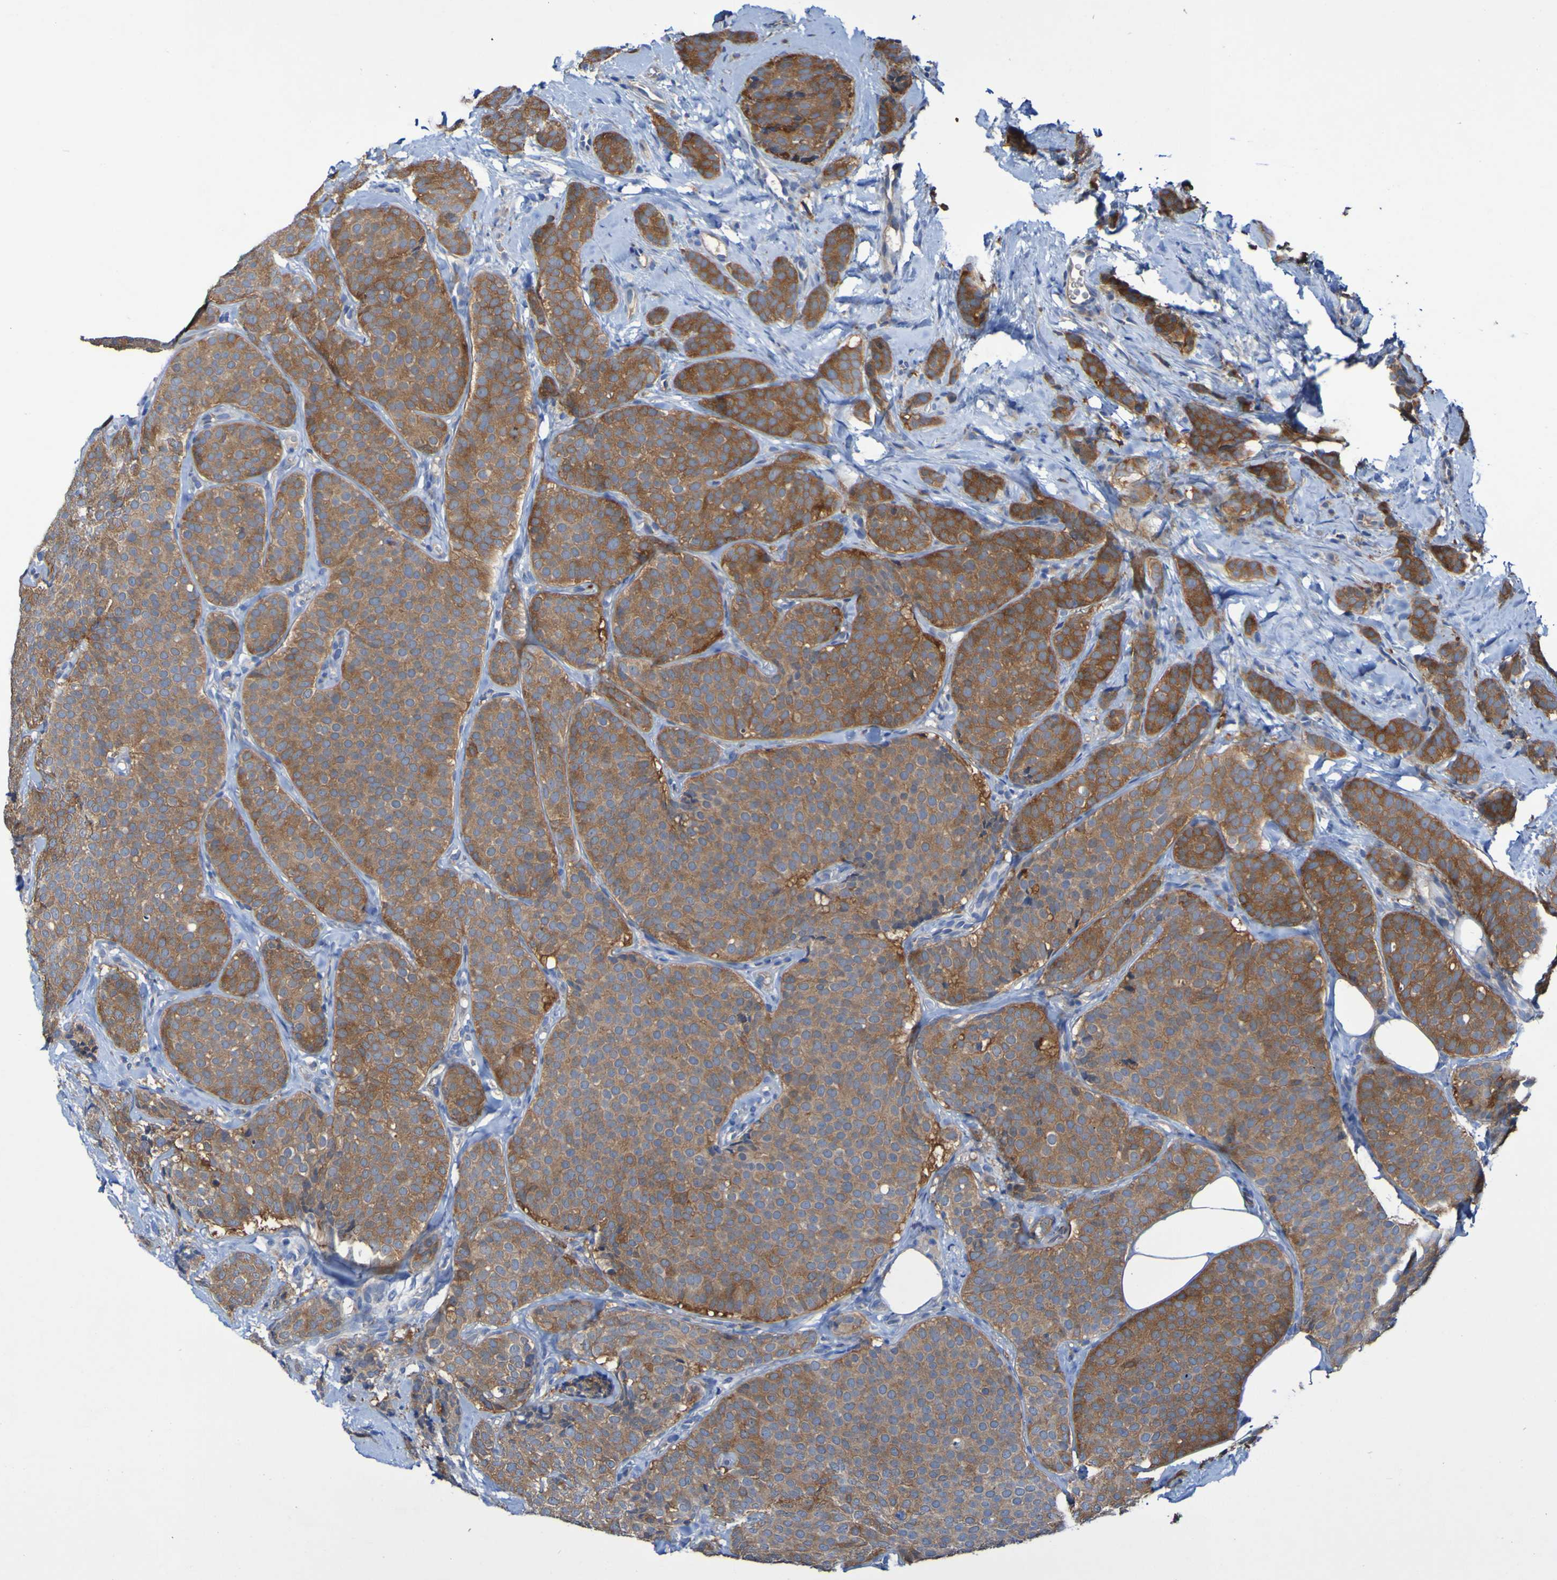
{"staining": {"intensity": "moderate", "quantity": ">75%", "location": "cytoplasmic/membranous"}, "tissue": "breast cancer", "cell_type": "Tumor cells", "image_type": "cancer", "snomed": [{"axis": "morphology", "description": "Lobular carcinoma"}, {"axis": "topography", "description": "Skin"}, {"axis": "topography", "description": "Breast"}], "caption": "Tumor cells reveal medium levels of moderate cytoplasmic/membranous positivity in about >75% of cells in human breast lobular carcinoma.", "gene": "ARHGEF16", "patient": {"sex": "female", "age": 46}}